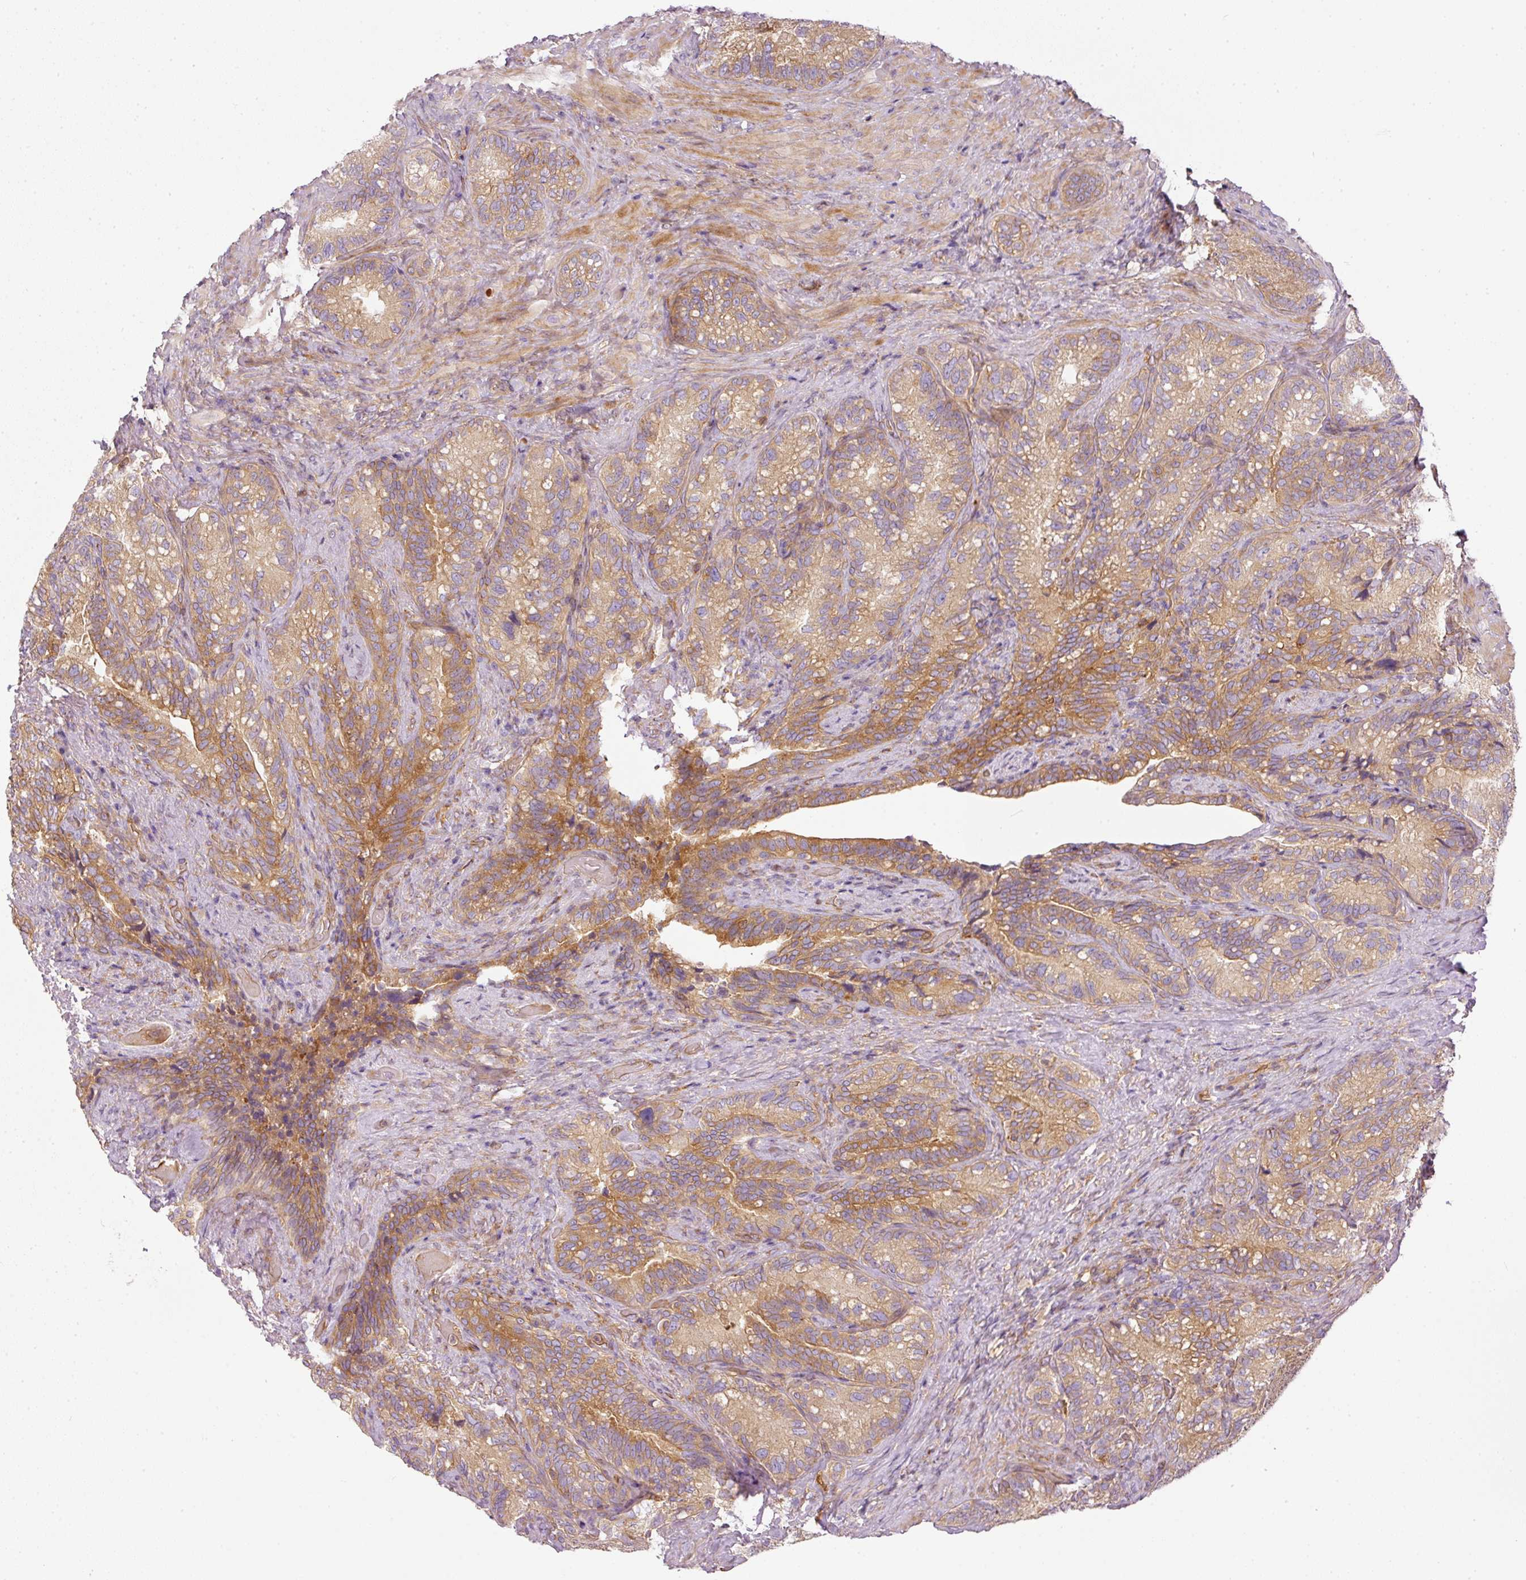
{"staining": {"intensity": "moderate", "quantity": ">75%", "location": "cytoplasmic/membranous"}, "tissue": "seminal vesicle", "cell_type": "Glandular cells", "image_type": "normal", "snomed": [{"axis": "morphology", "description": "Normal tissue, NOS"}, {"axis": "topography", "description": "Seminal veicle"}], "caption": "A medium amount of moderate cytoplasmic/membranous staining is present in approximately >75% of glandular cells in unremarkable seminal vesicle.", "gene": "TBC1D2B", "patient": {"sex": "male", "age": 68}}